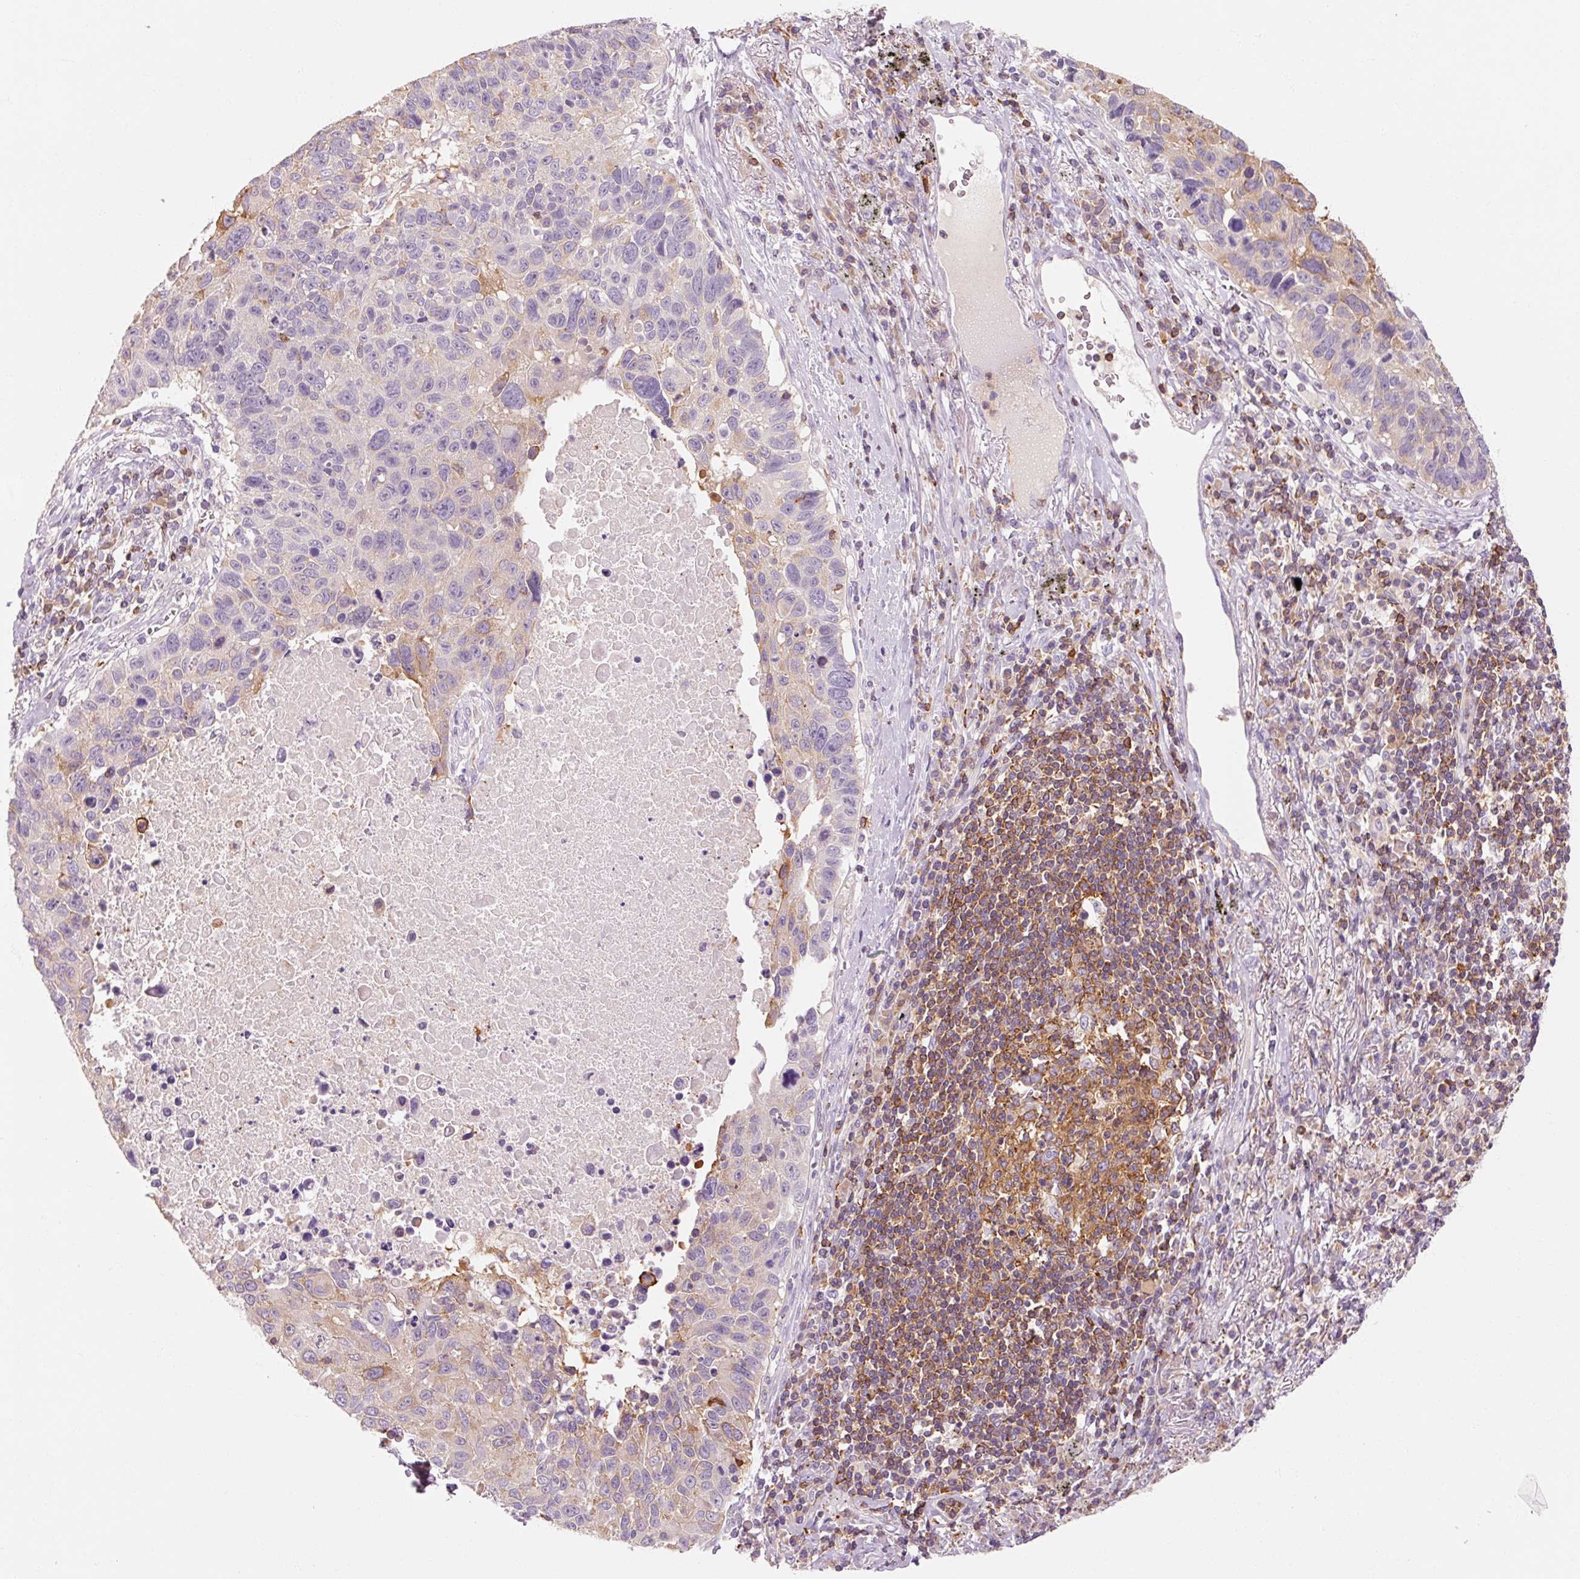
{"staining": {"intensity": "moderate", "quantity": "<25%", "location": "cytoplasmic/membranous"}, "tissue": "lung cancer", "cell_type": "Tumor cells", "image_type": "cancer", "snomed": [{"axis": "morphology", "description": "Squamous cell carcinoma, NOS"}, {"axis": "topography", "description": "Lung"}], "caption": "Protein analysis of lung cancer (squamous cell carcinoma) tissue shows moderate cytoplasmic/membranous staining in approximately <25% of tumor cells.", "gene": "OR8K1", "patient": {"sex": "male", "age": 66}}